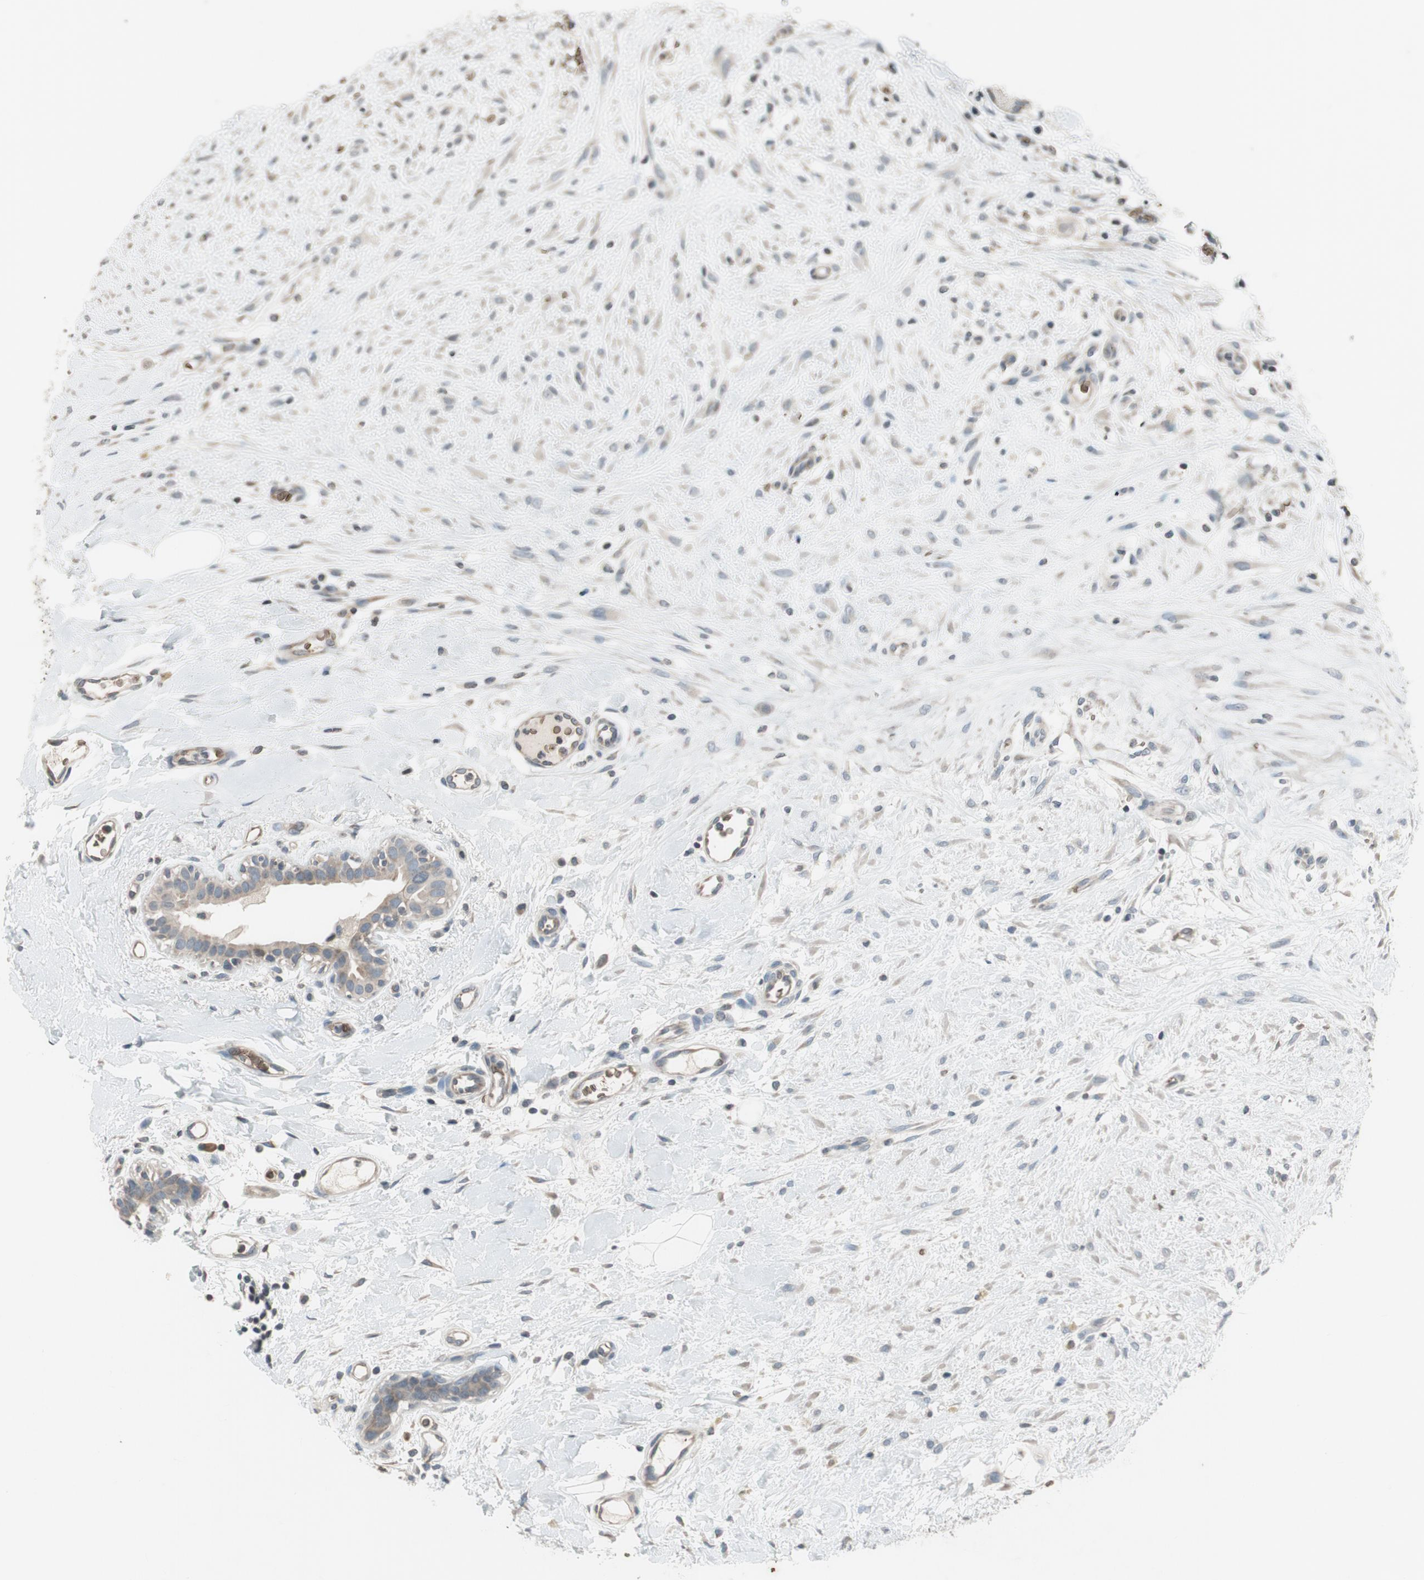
{"staining": {"intensity": "weak", "quantity": "25%-75%", "location": "cytoplasmic/membranous"}, "tissue": "breast cancer", "cell_type": "Tumor cells", "image_type": "cancer", "snomed": [{"axis": "morphology", "description": "Duct carcinoma"}, {"axis": "topography", "description": "Breast"}], "caption": "The histopathology image exhibits immunohistochemical staining of breast cancer (intraductal carcinoma). There is weak cytoplasmic/membranous positivity is appreciated in approximately 25%-75% of tumor cells. Nuclei are stained in blue.", "gene": "GYPC", "patient": {"sex": "female", "age": 40}}